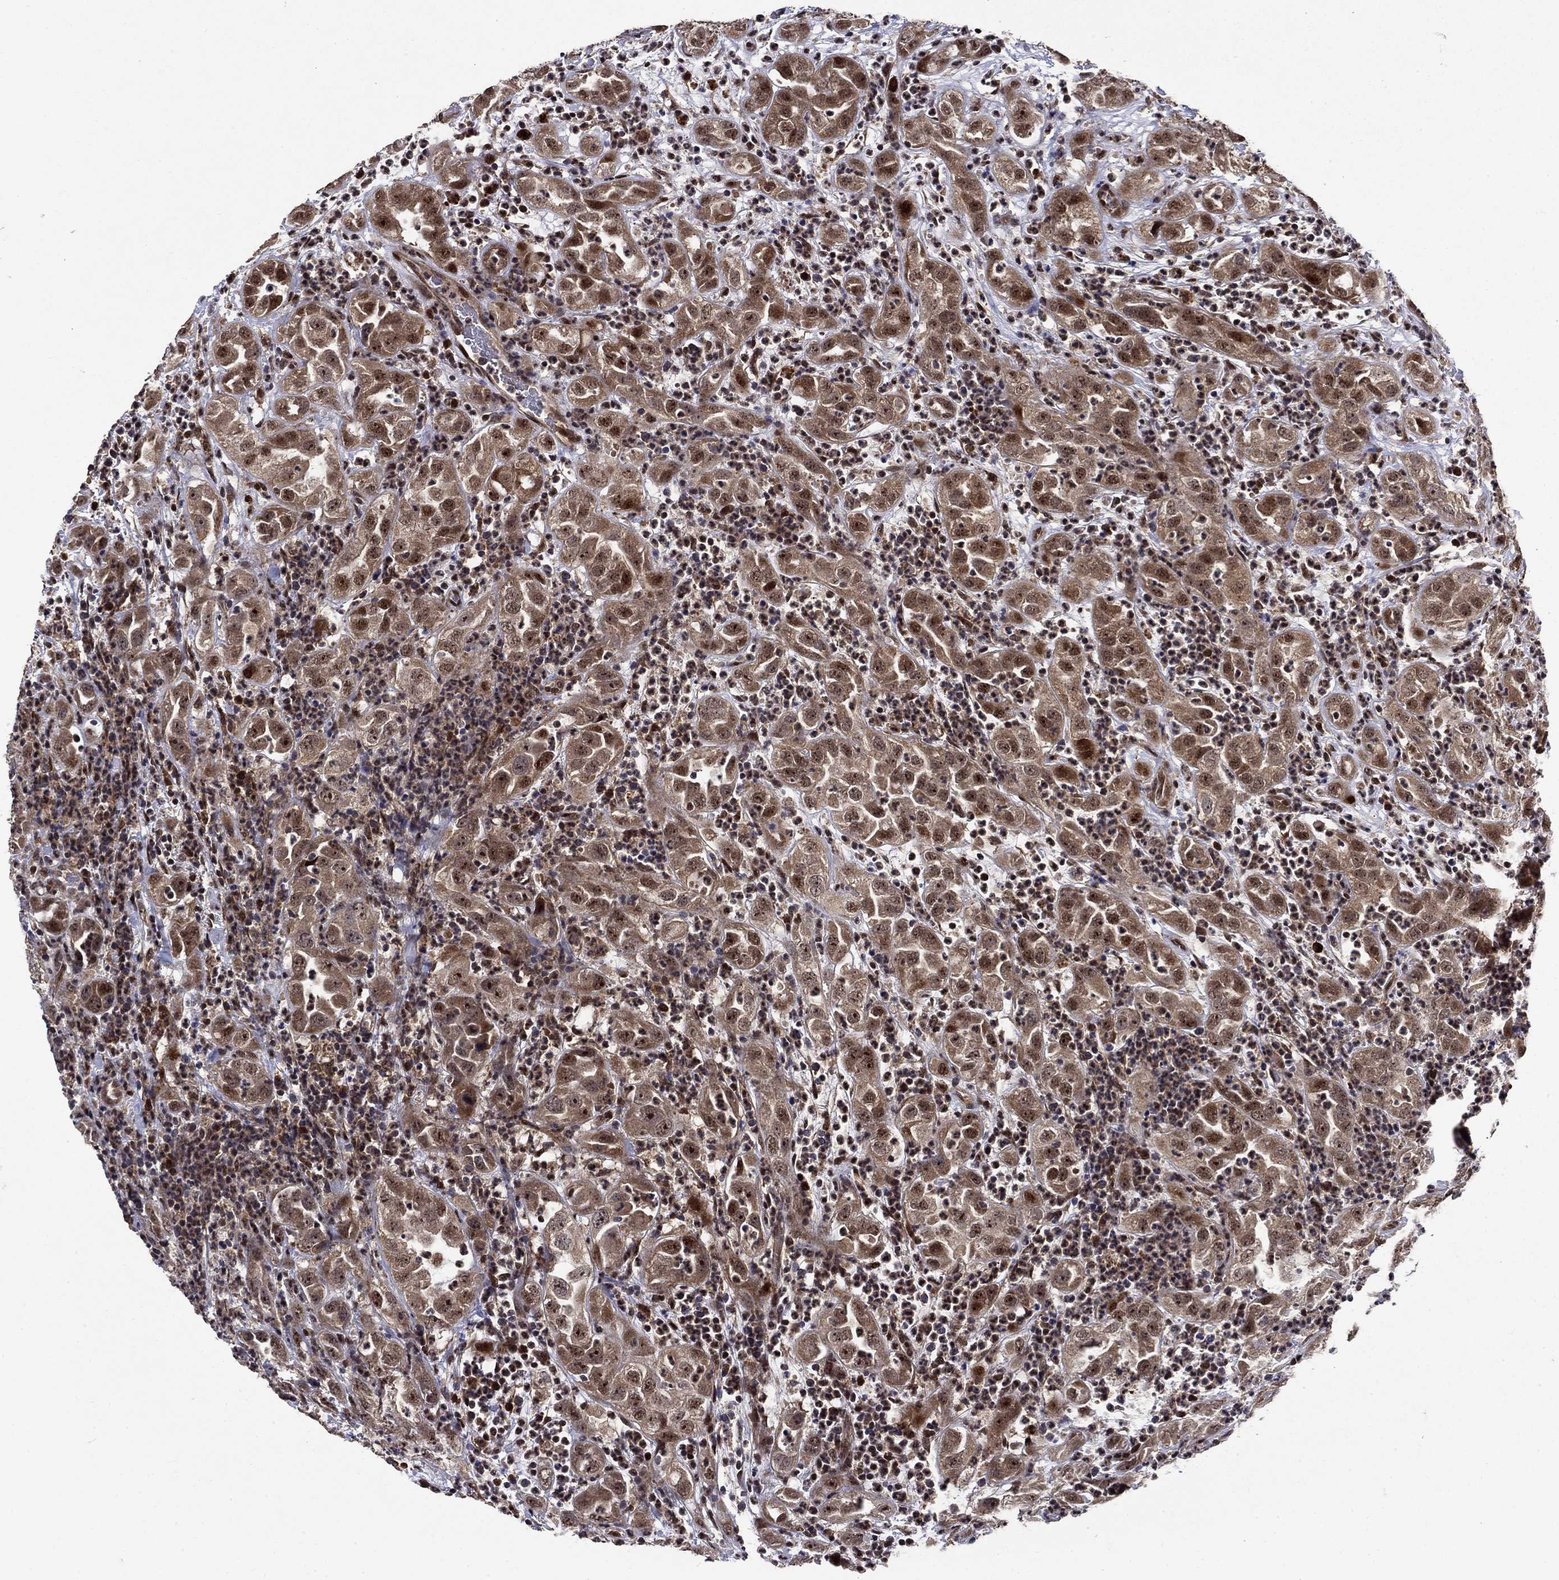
{"staining": {"intensity": "moderate", "quantity": ">75%", "location": "cytoplasmic/membranous,nuclear"}, "tissue": "urothelial cancer", "cell_type": "Tumor cells", "image_type": "cancer", "snomed": [{"axis": "morphology", "description": "Urothelial carcinoma, High grade"}, {"axis": "topography", "description": "Urinary bladder"}], "caption": "Immunohistochemistry micrograph of neoplastic tissue: urothelial cancer stained using immunohistochemistry reveals medium levels of moderate protein expression localized specifically in the cytoplasmic/membranous and nuclear of tumor cells, appearing as a cytoplasmic/membranous and nuclear brown color.", "gene": "AGTPBP1", "patient": {"sex": "female", "age": 41}}